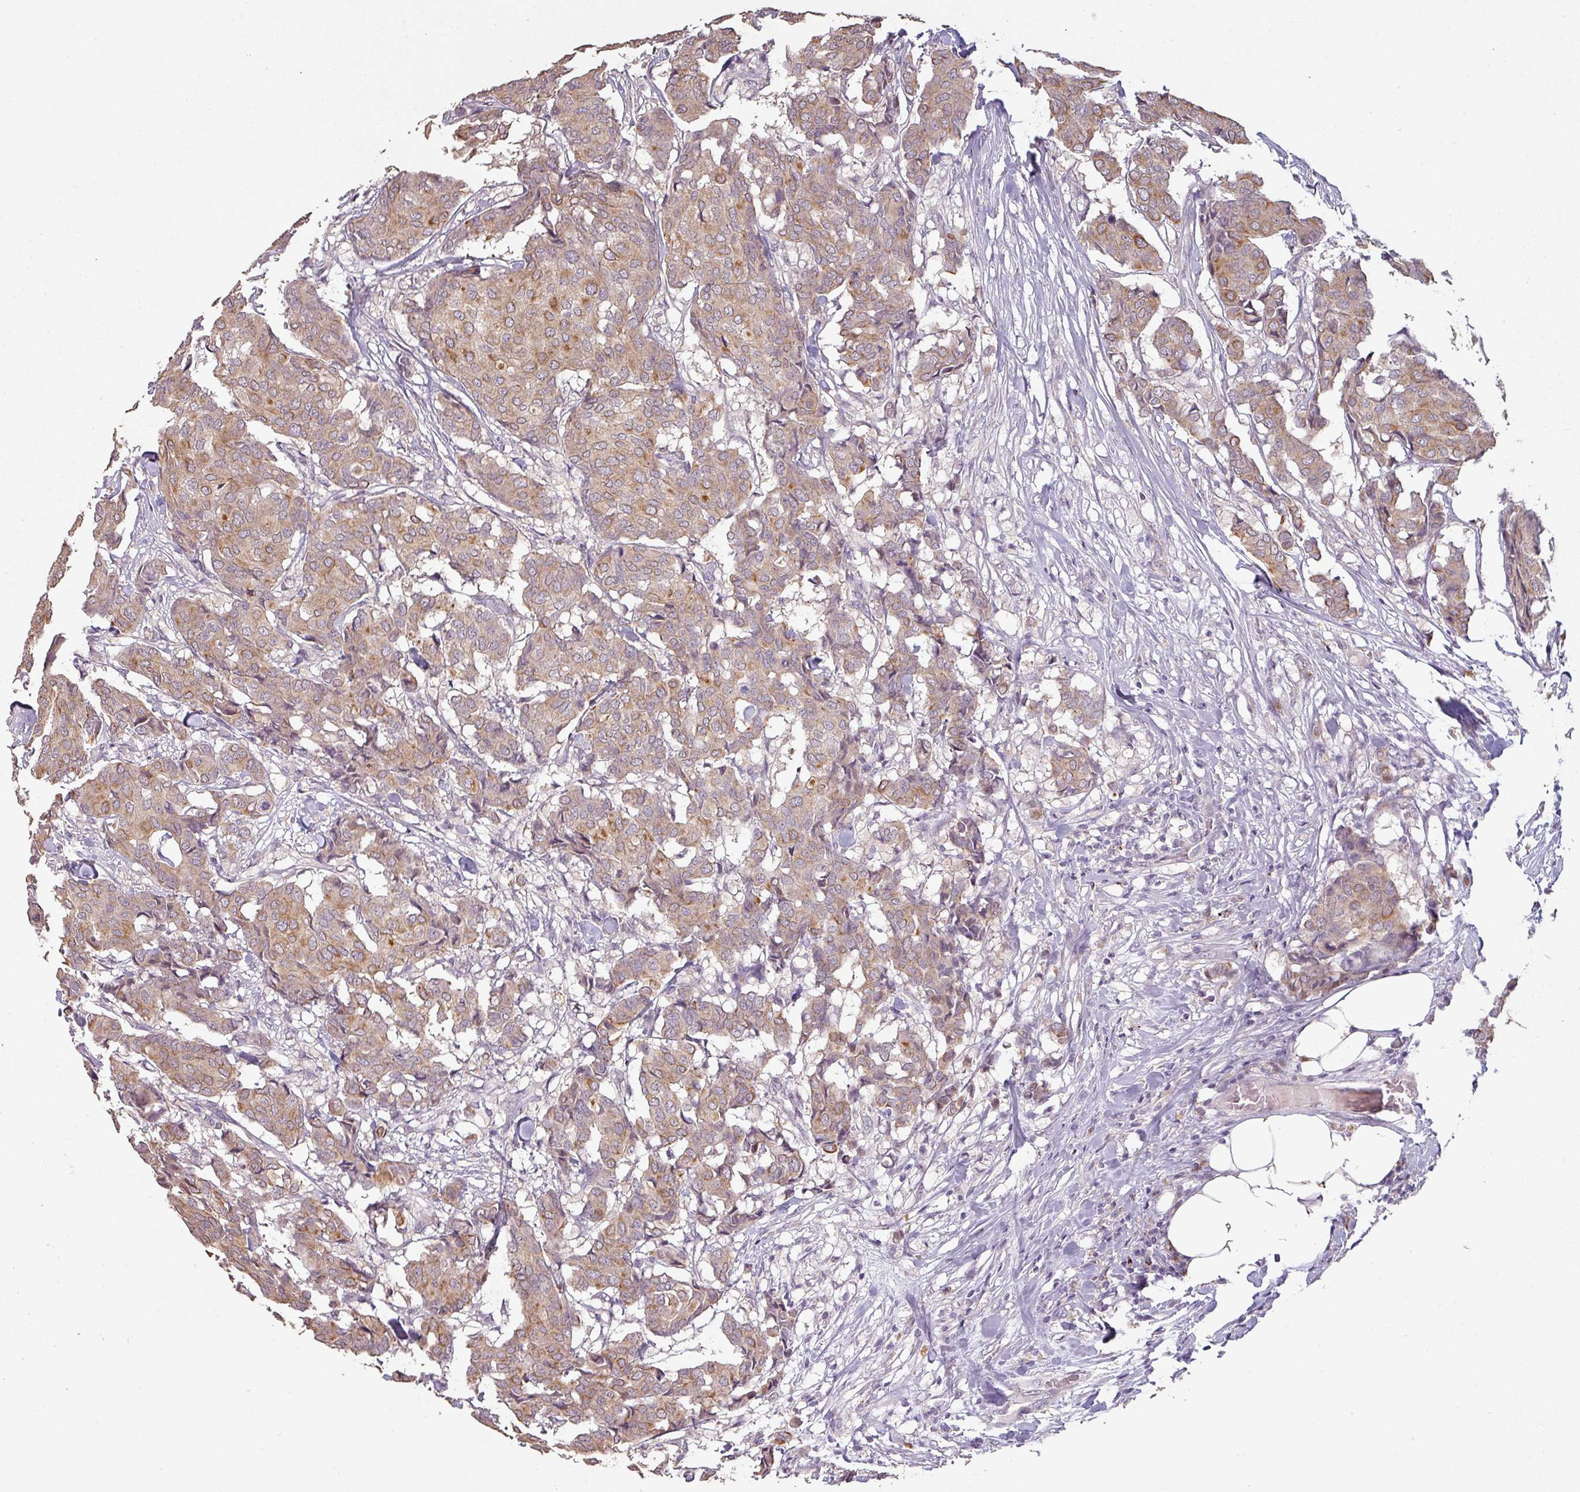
{"staining": {"intensity": "moderate", "quantity": ">75%", "location": "cytoplasmic/membranous"}, "tissue": "breast cancer", "cell_type": "Tumor cells", "image_type": "cancer", "snomed": [{"axis": "morphology", "description": "Duct carcinoma"}, {"axis": "topography", "description": "Breast"}], "caption": "A brown stain highlights moderate cytoplasmic/membranous expression of a protein in invasive ductal carcinoma (breast) tumor cells. Using DAB (brown) and hematoxylin (blue) stains, captured at high magnification using brightfield microscopy.", "gene": "LYPLA1", "patient": {"sex": "female", "age": 75}}